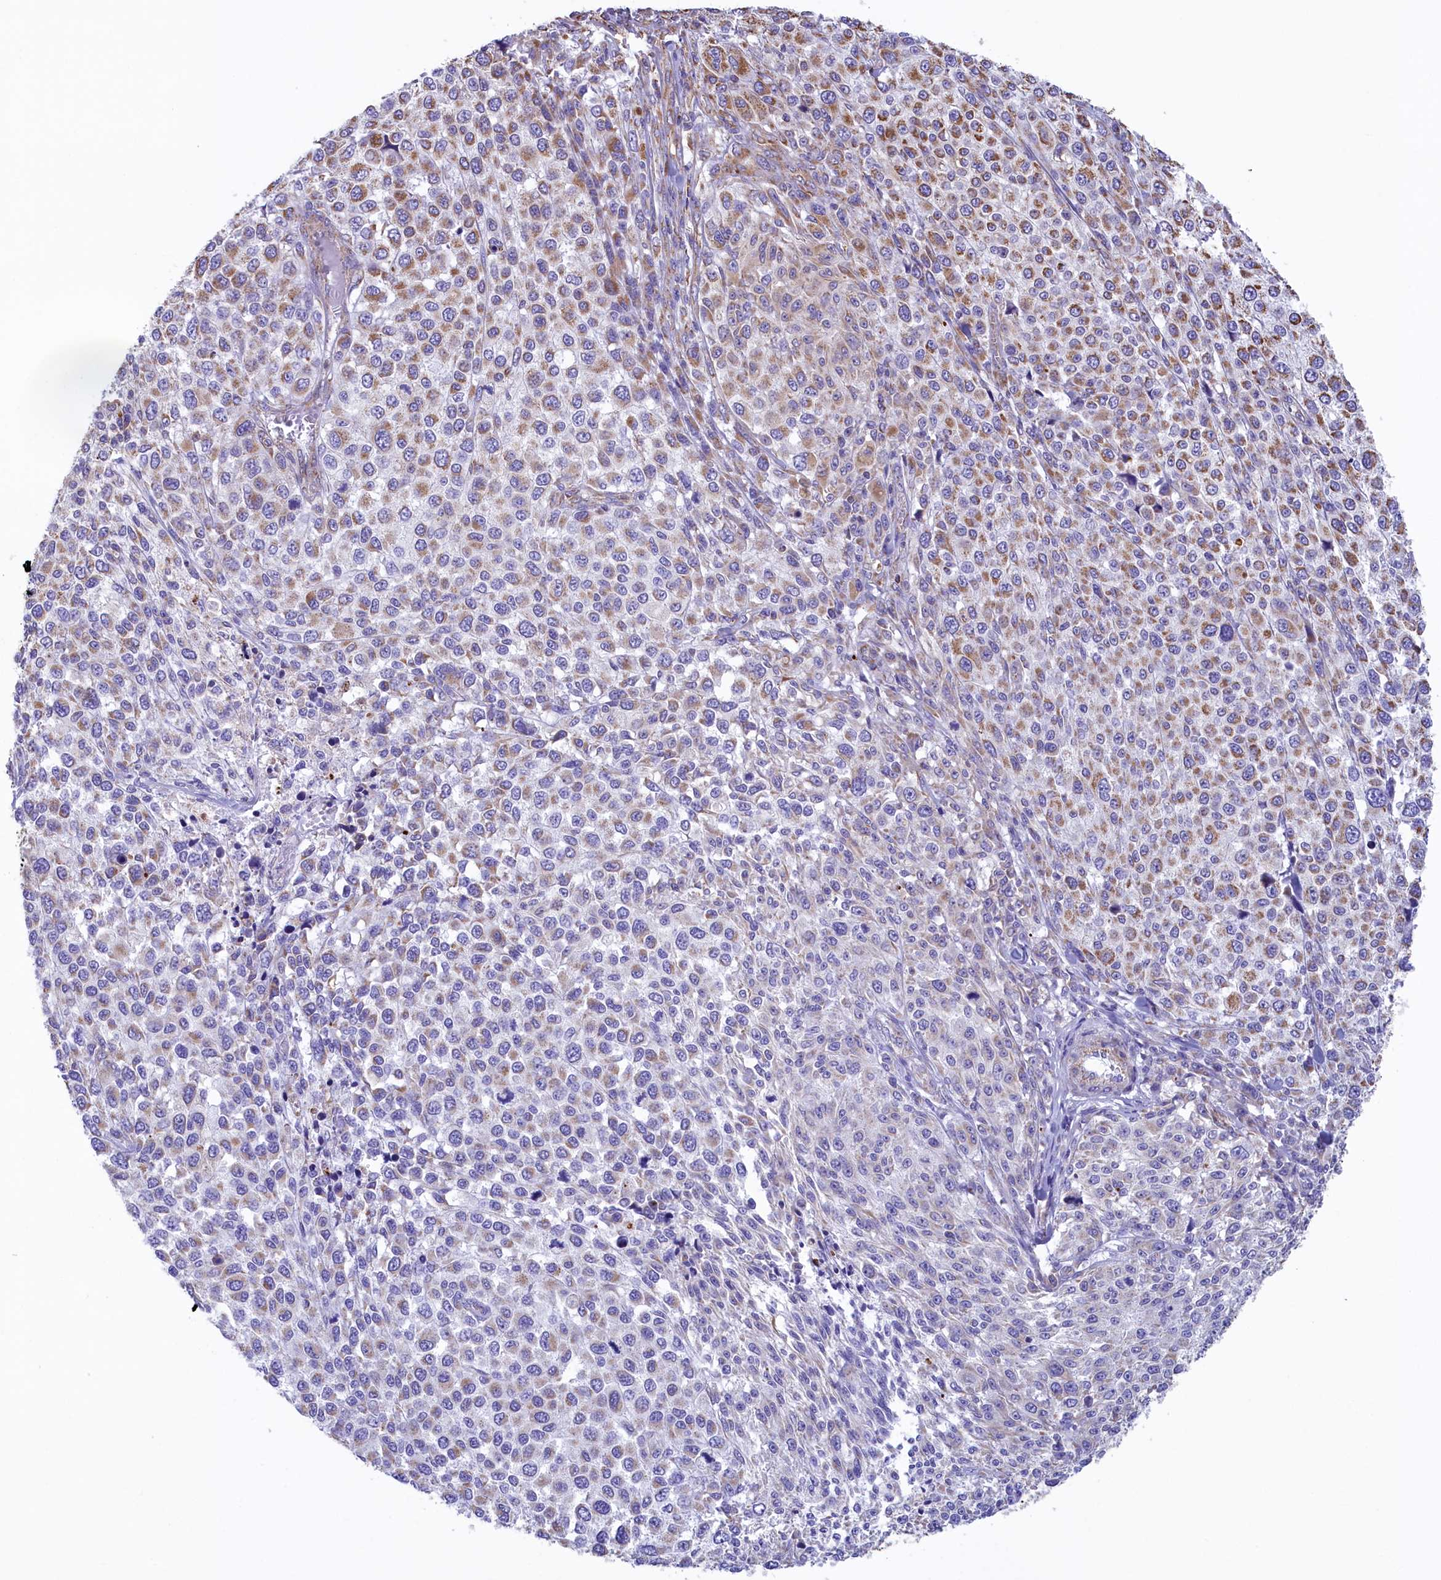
{"staining": {"intensity": "moderate", "quantity": "25%-75%", "location": "cytoplasmic/membranous"}, "tissue": "melanoma", "cell_type": "Tumor cells", "image_type": "cancer", "snomed": [{"axis": "morphology", "description": "Malignant melanoma, NOS"}, {"axis": "topography", "description": "Skin of trunk"}], "caption": "Immunohistochemical staining of malignant melanoma exhibits medium levels of moderate cytoplasmic/membranous positivity in approximately 25%-75% of tumor cells.", "gene": "GATB", "patient": {"sex": "male", "age": 71}}